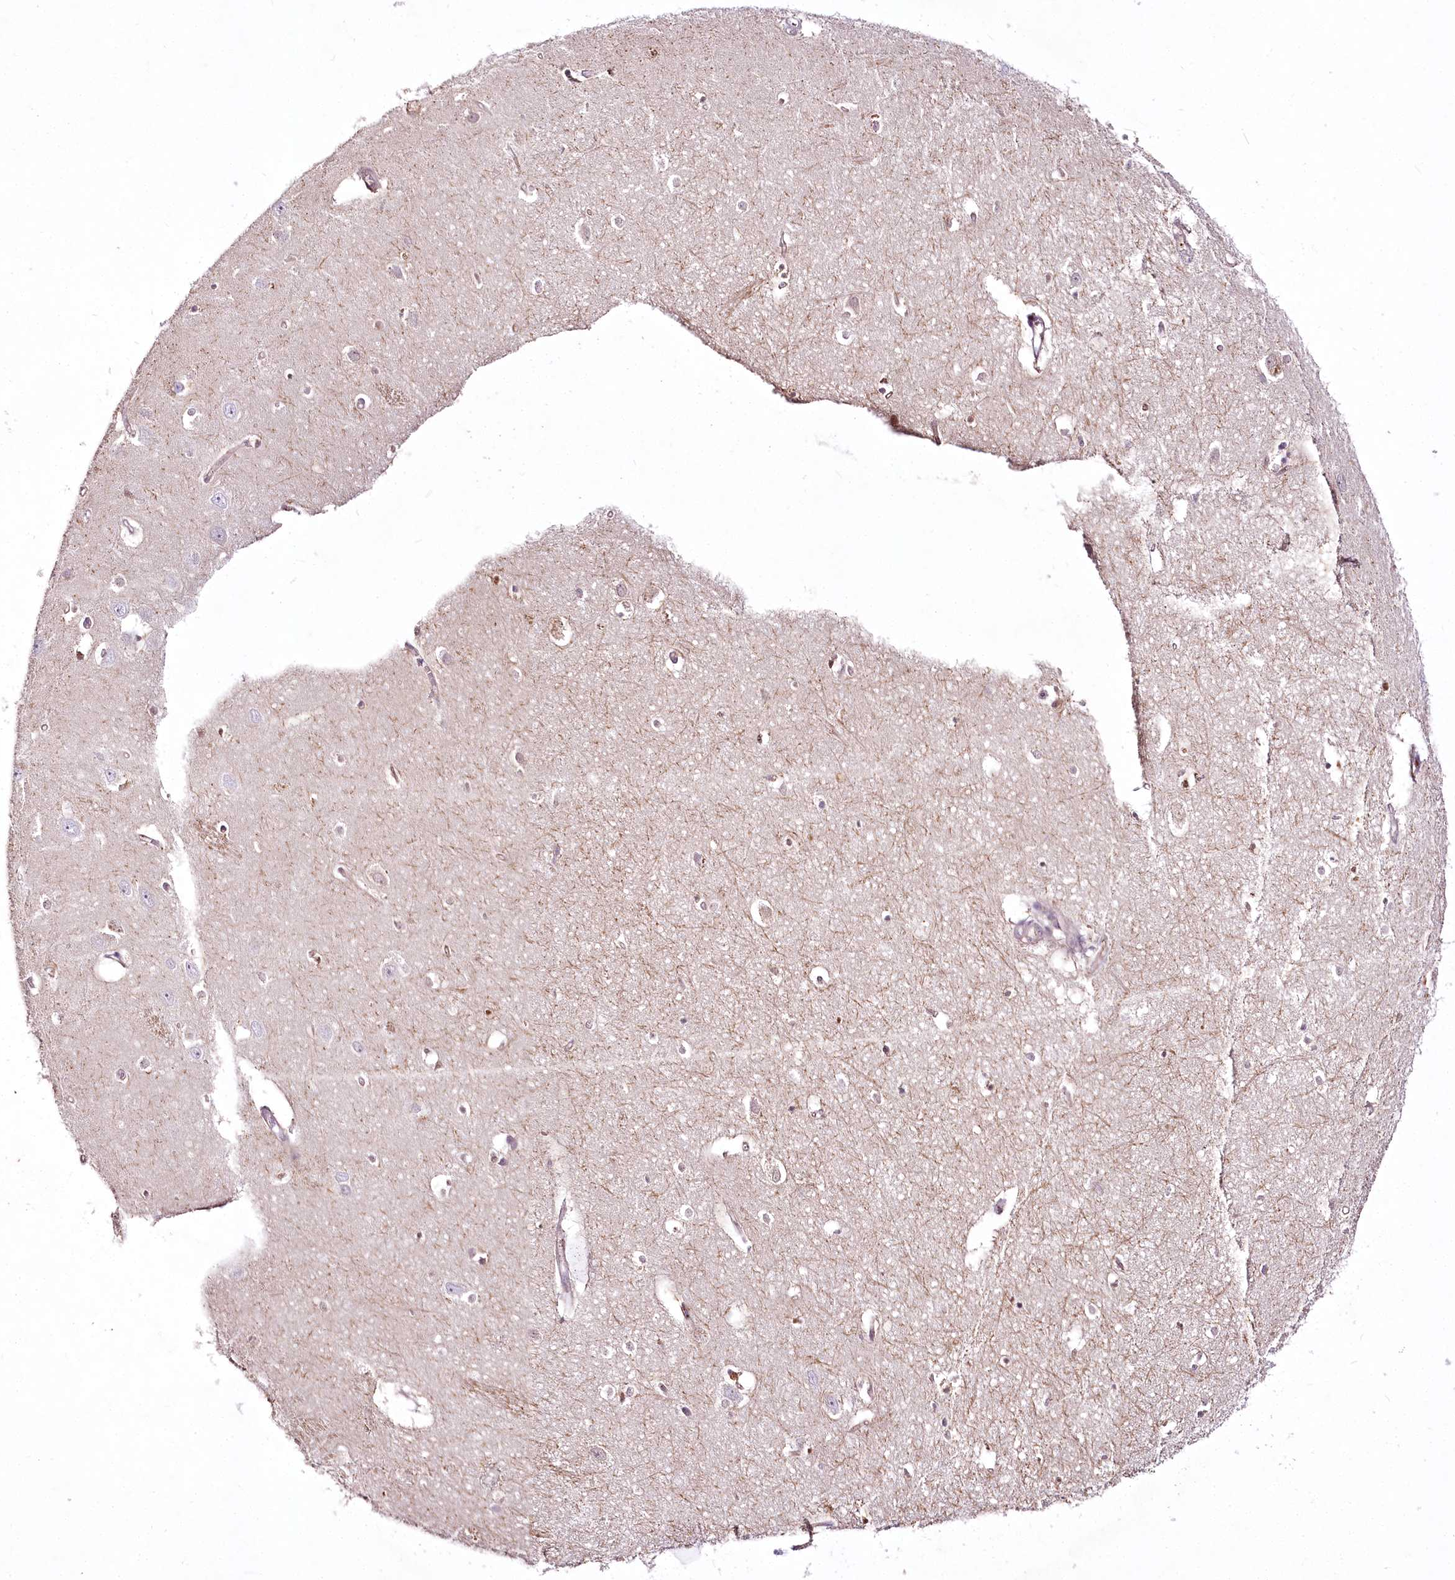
{"staining": {"intensity": "negative", "quantity": "none", "location": "none"}, "tissue": "hippocampus", "cell_type": "Glial cells", "image_type": "normal", "snomed": [{"axis": "morphology", "description": "Normal tissue, NOS"}, {"axis": "topography", "description": "Hippocampus"}], "caption": "This is a photomicrograph of immunohistochemistry staining of benign hippocampus, which shows no expression in glial cells. (DAB (3,3'-diaminobenzidine) immunohistochemistry (IHC), high magnification).", "gene": "VWA5A", "patient": {"sex": "female", "age": 64}}